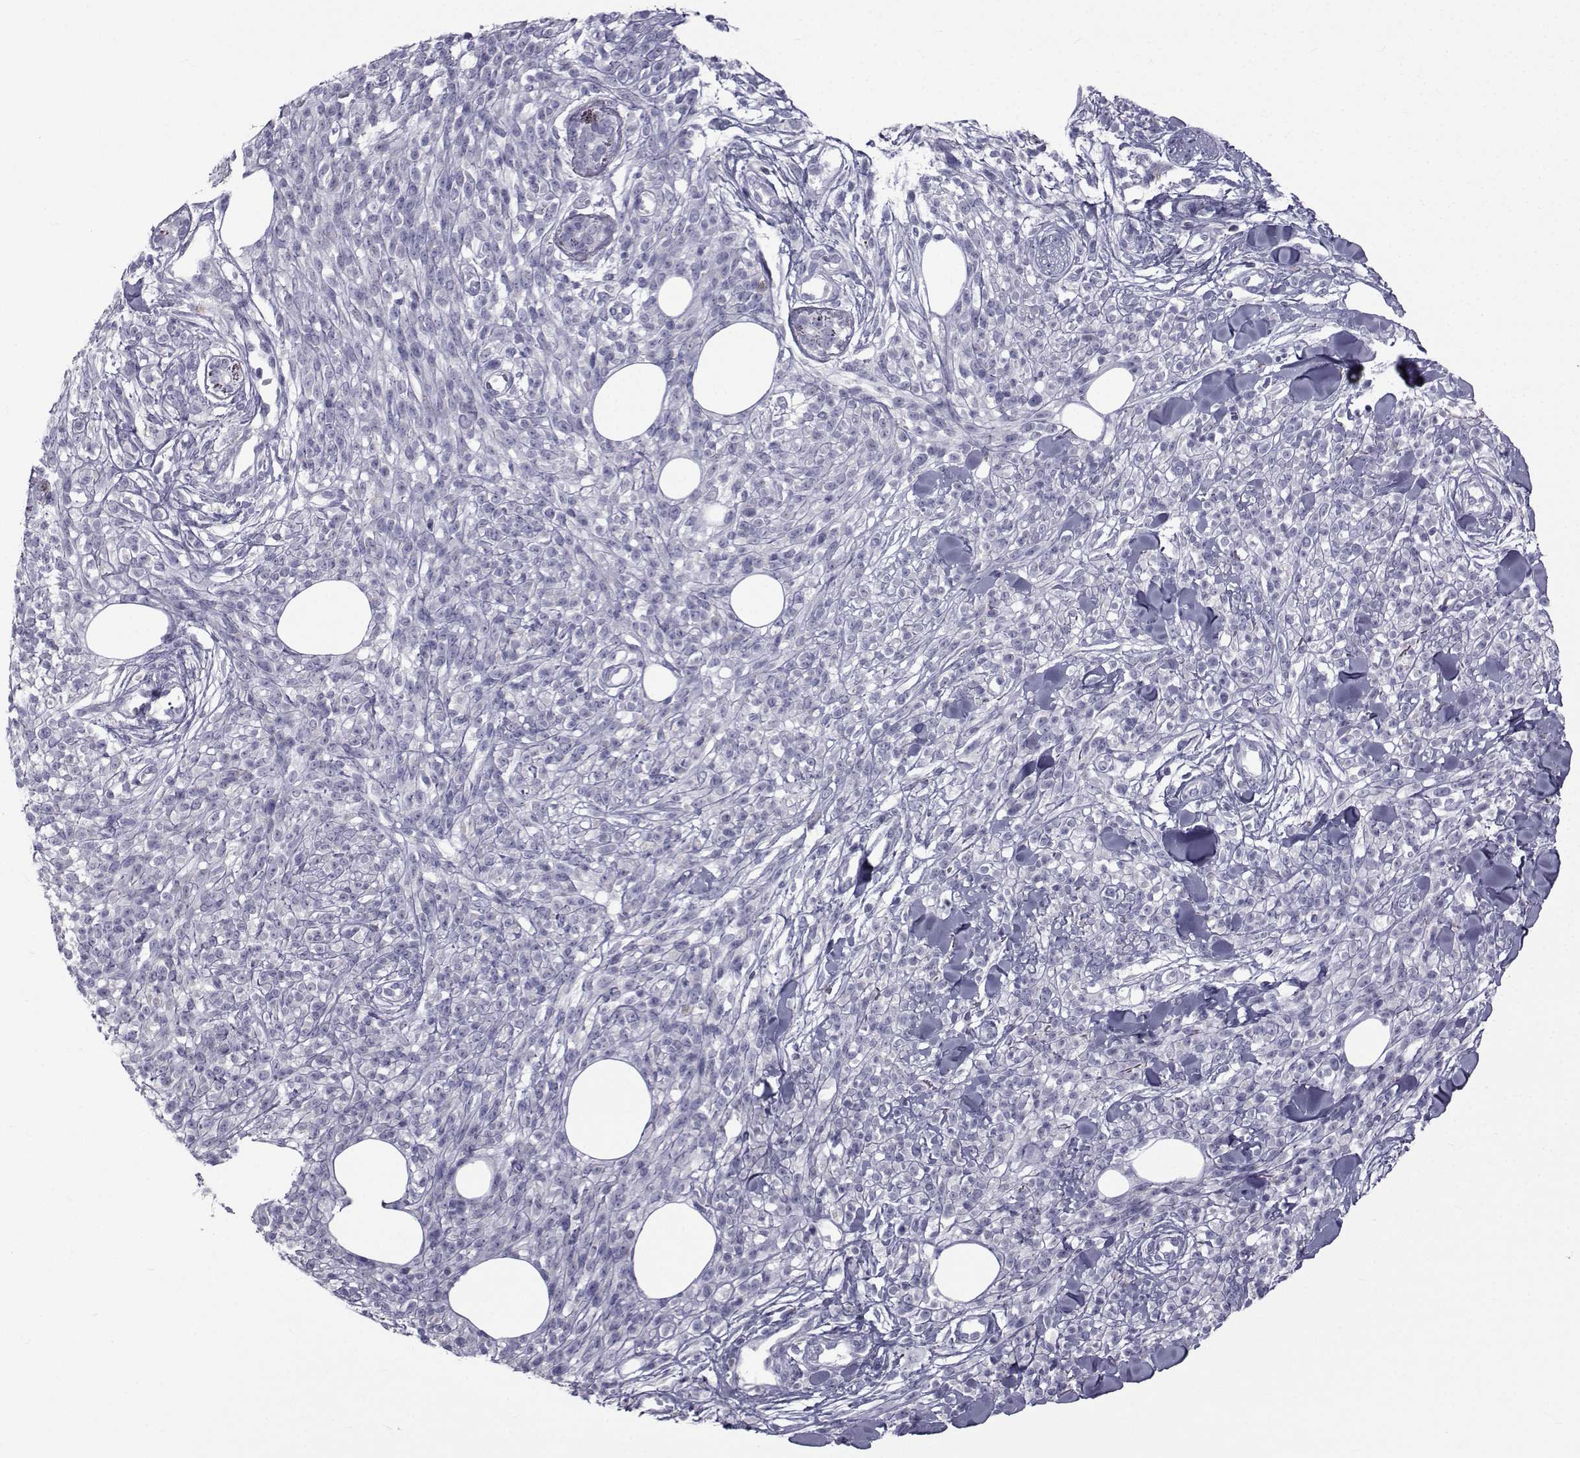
{"staining": {"intensity": "negative", "quantity": "none", "location": "none"}, "tissue": "melanoma", "cell_type": "Tumor cells", "image_type": "cancer", "snomed": [{"axis": "morphology", "description": "Malignant melanoma, NOS"}, {"axis": "topography", "description": "Skin"}, {"axis": "topography", "description": "Skin of trunk"}], "caption": "Micrograph shows no protein positivity in tumor cells of malignant melanoma tissue. (DAB IHC with hematoxylin counter stain).", "gene": "FDXR", "patient": {"sex": "male", "age": 74}}